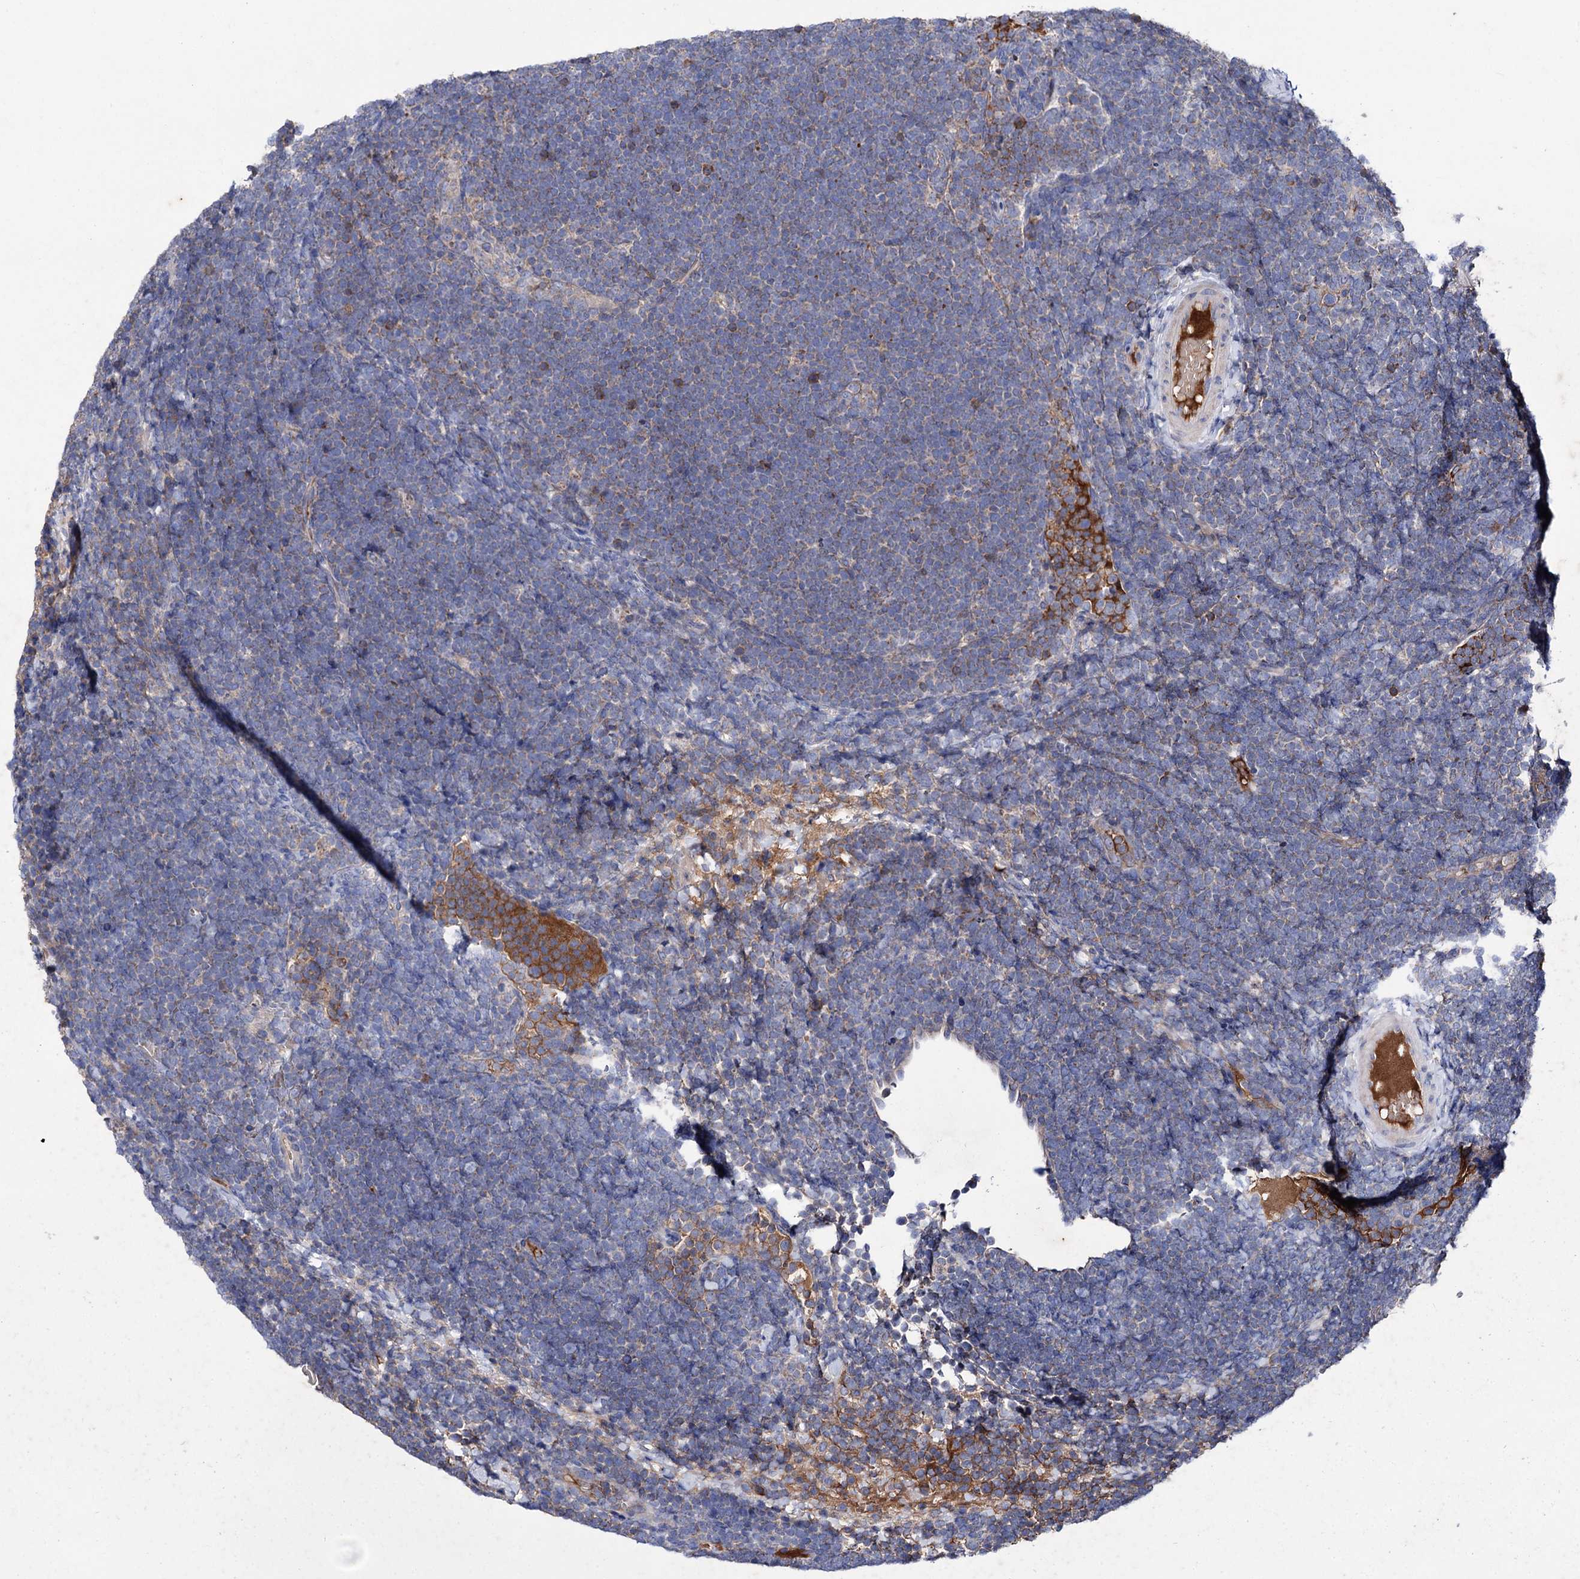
{"staining": {"intensity": "negative", "quantity": "none", "location": "none"}, "tissue": "lymphoma", "cell_type": "Tumor cells", "image_type": "cancer", "snomed": [{"axis": "morphology", "description": "Malignant lymphoma, non-Hodgkin's type, High grade"}, {"axis": "topography", "description": "Lymph node"}], "caption": "This is an immunohistochemistry micrograph of human lymphoma. There is no expression in tumor cells.", "gene": "CLPB", "patient": {"sex": "male", "age": 13}}